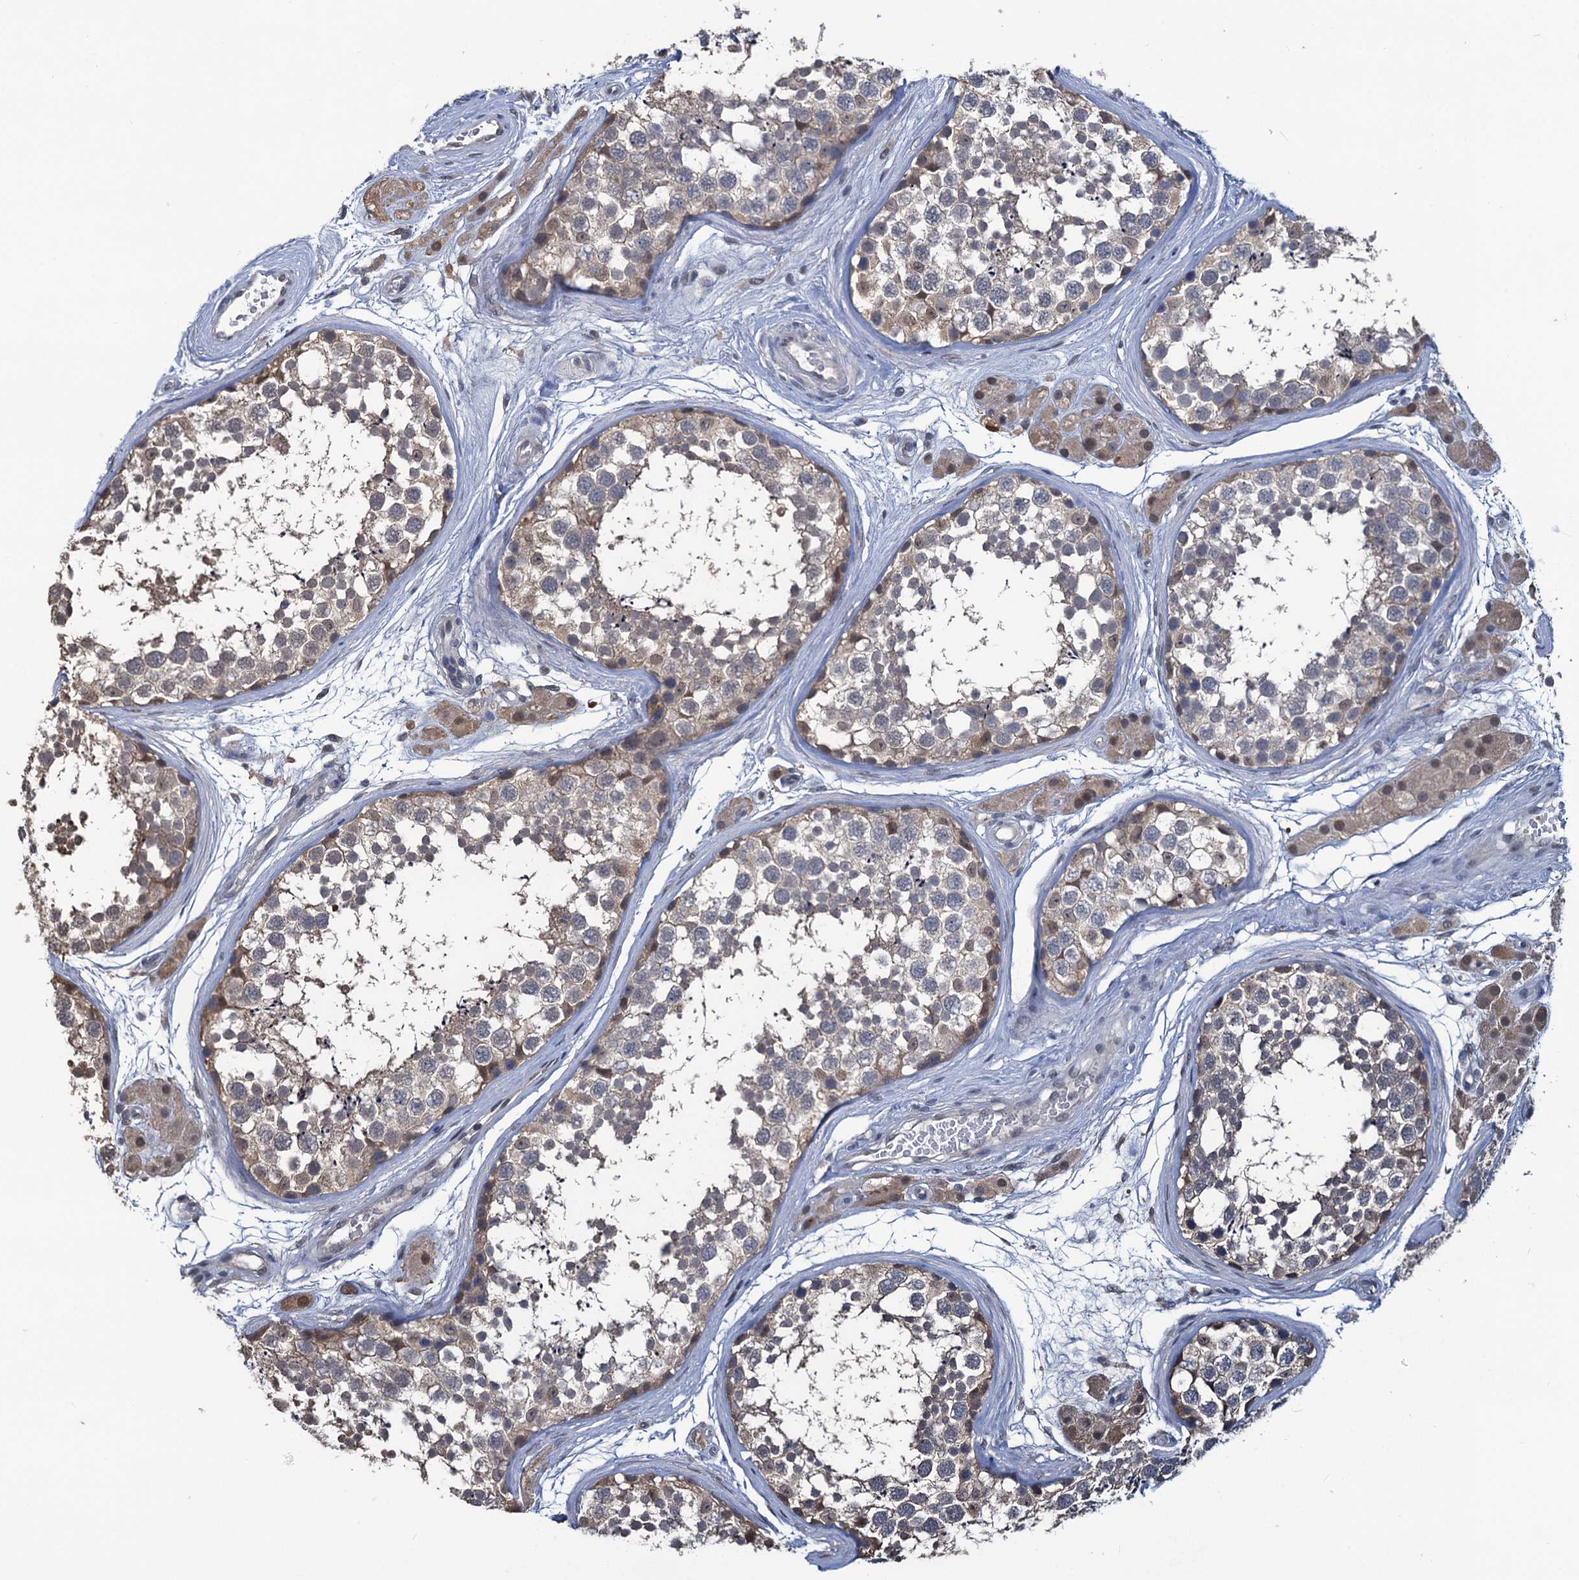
{"staining": {"intensity": "weak", "quantity": "25%-75%", "location": "cytoplasmic/membranous"}, "tissue": "testis", "cell_type": "Cells in seminiferous ducts", "image_type": "normal", "snomed": [{"axis": "morphology", "description": "Normal tissue, NOS"}, {"axis": "topography", "description": "Testis"}], "caption": "Immunohistochemical staining of normal human testis exhibits low levels of weak cytoplasmic/membranous expression in approximately 25%-75% of cells in seminiferous ducts.", "gene": "RTKN2", "patient": {"sex": "male", "age": 56}}